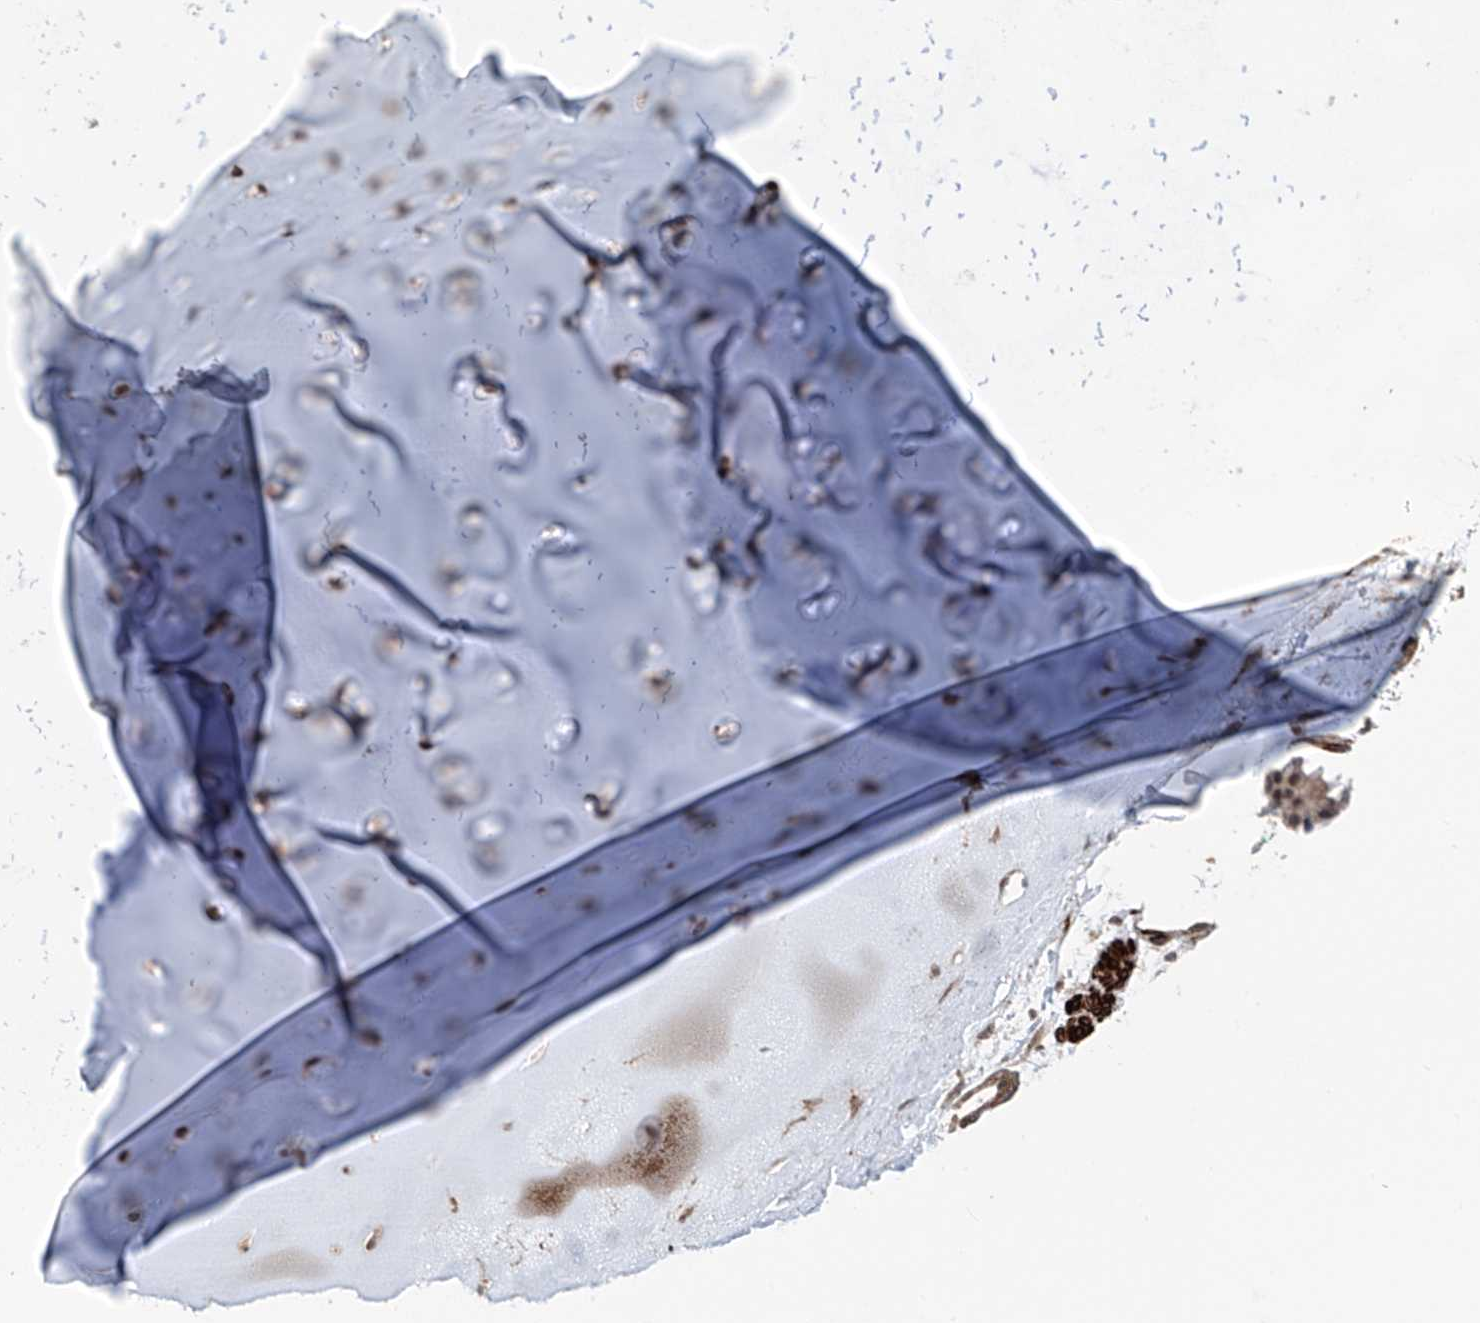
{"staining": {"intensity": "moderate", "quantity": ">75%", "location": "nuclear"}, "tissue": "adipose tissue", "cell_type": "Adipocytes", "image_type": "normal", "snomed": [{"axis": "morphology", "description": "Normal tissue, NOS"}, {"axis": "morphology", "description": "Basal cell carcinoma"}, {"axis": "topography", "description": "Cartilage tissue"}, {"axis": "topography", "description": "Nasopharynx"}, {"axis": "topography", "description": "Oral tissue"}], "caption": "A brown stain labels moderate nuclear positivity of a protein in adipocytes of benign adipose tissue.", "gene": "SDE2", "patient": {"sex": "female", "age": 77}}